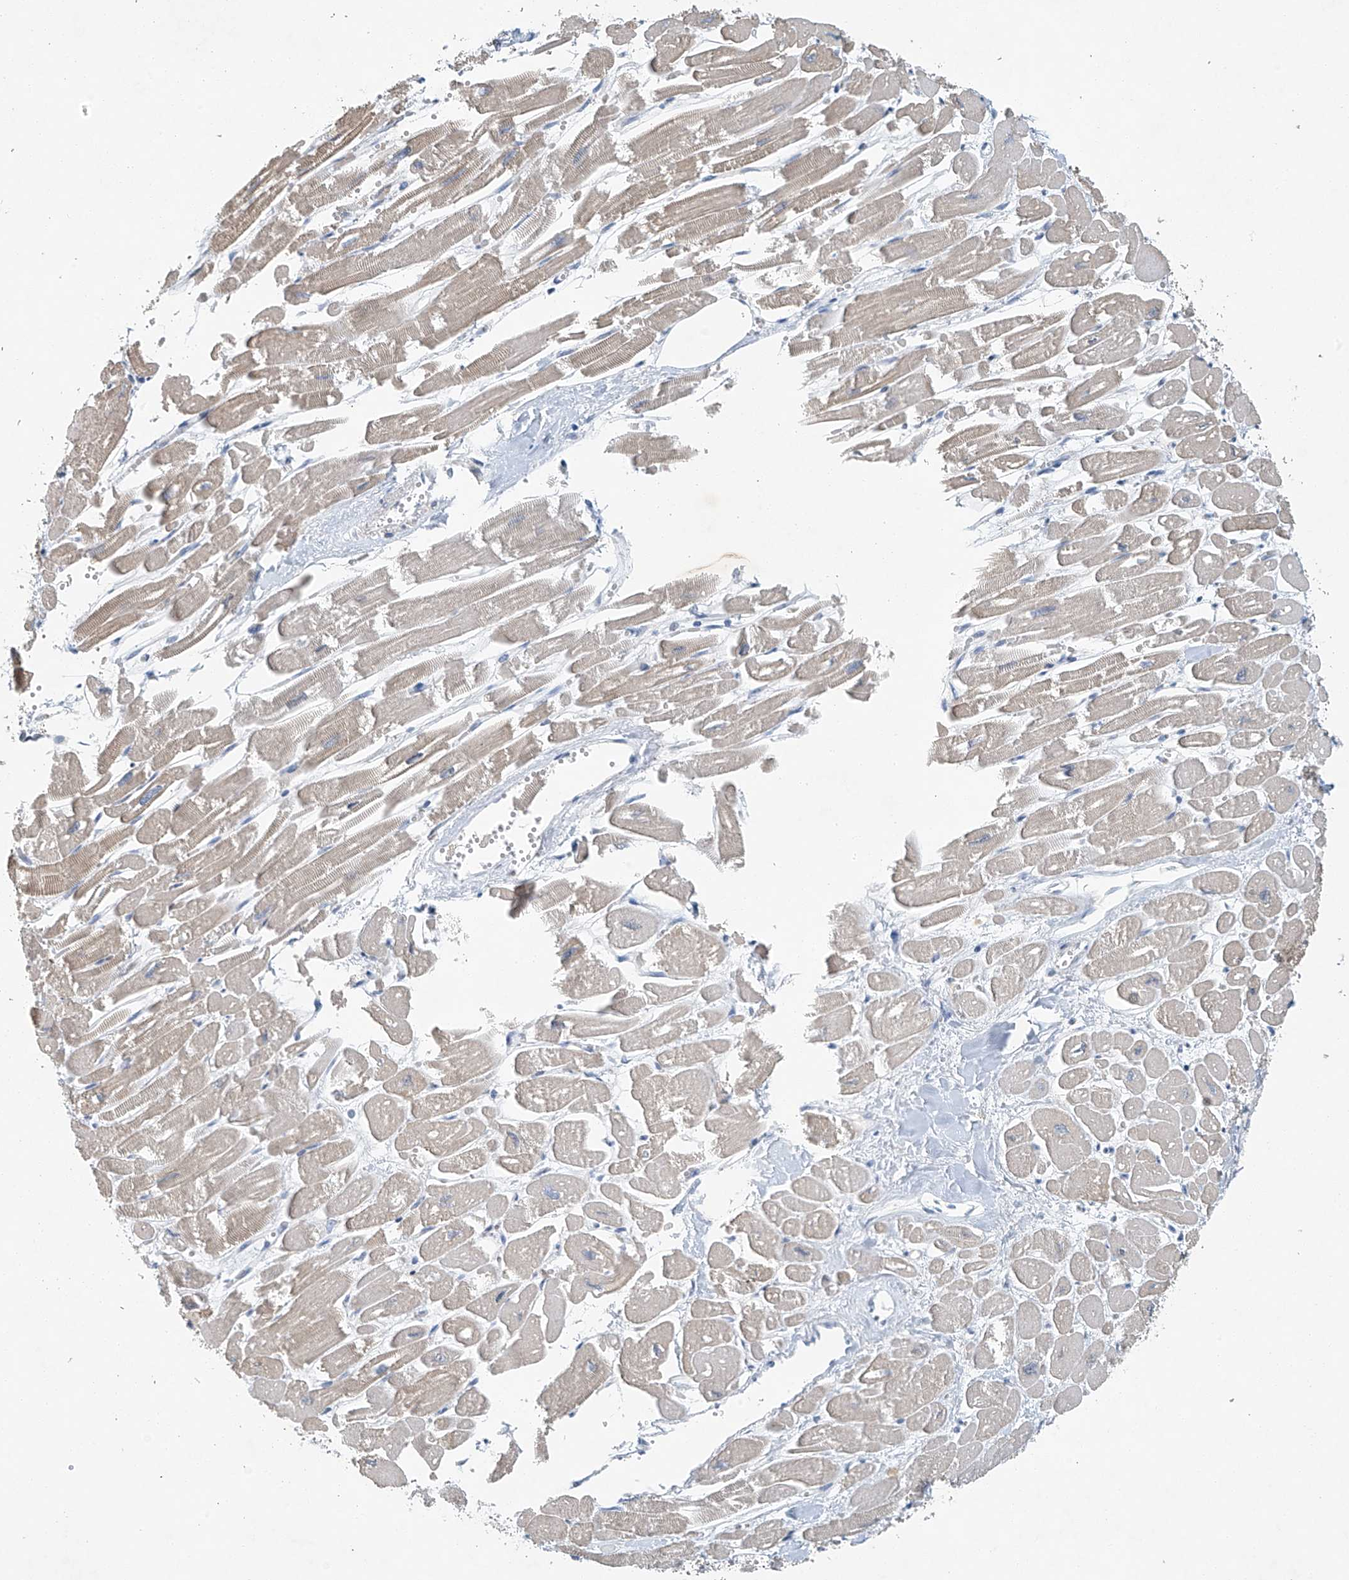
{"staining": {"intensity": "weak", "quantity": "<25%", "location": "cytoplasmic/membranous"}, "tissue": "heart muscle", "cell_type": "Cardiomyocytes", "image_type": "normal", "snomed": [{"axis": "morphology", "description": "Normal tissue, NOS"}, {"axis": "topography", "description": "Heart"}], "caption": "The photomicrograph shows no staining of cardiomyocytes in normal heart muscle. The staining was performed using DAB (3,3'-diaminobenzidine) to visualize the protein expression in brown, while the nuclei were stained in blue with hematoxylin (Magnification: 20x).", "gene": "TAF8", "patient": {"sex": "male", "age": 54}}